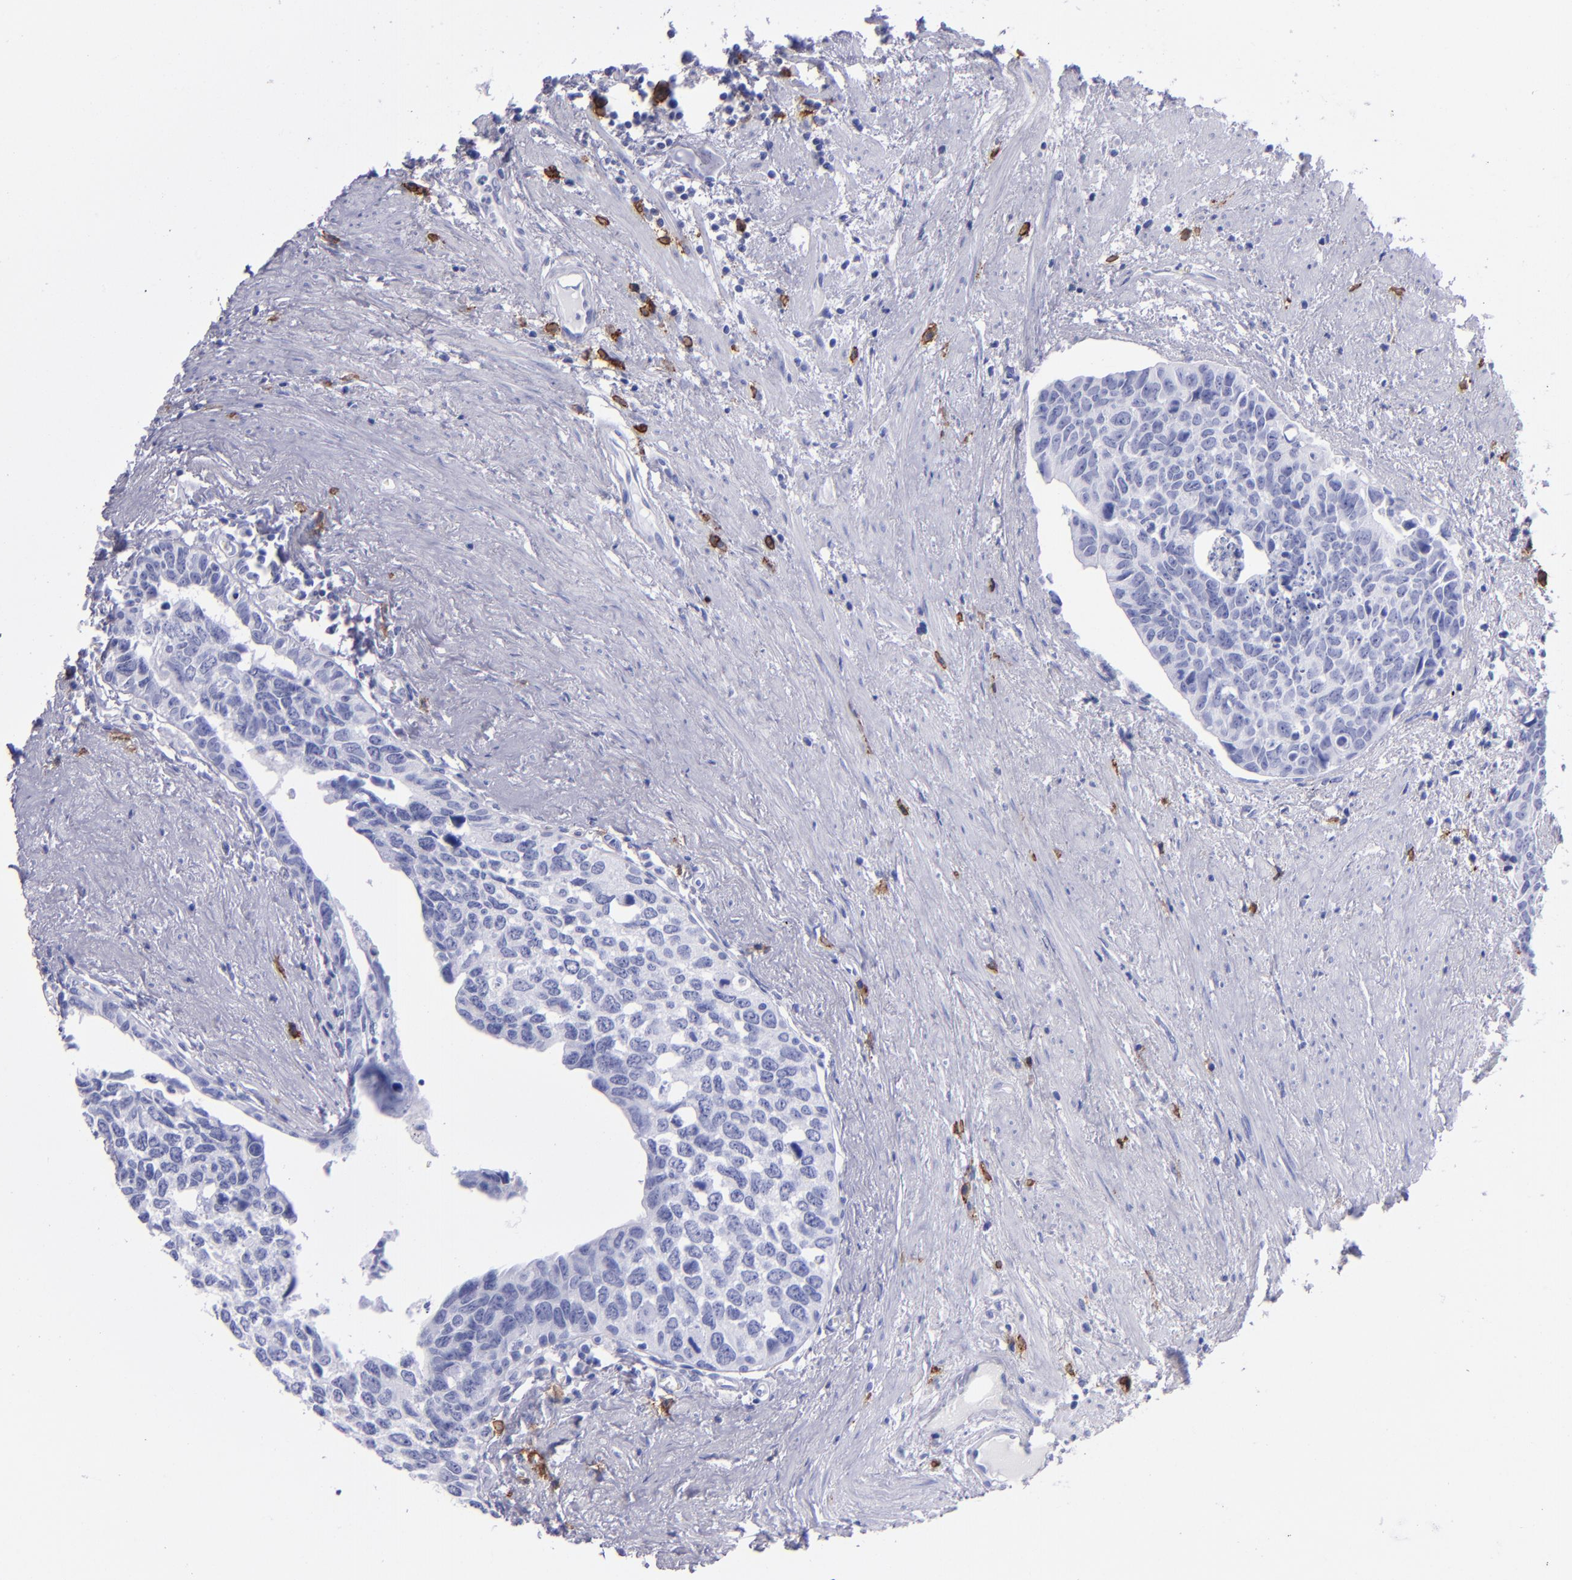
{"staining": {"intensity": "negative", "quantity": "none", "location": "none"}, "tissue": "urothelial cancer", "cell_type": "Tumor cells", "image_type": "cancer", "snomed": [{"axis": "morphology", "description": "Urothelial carcinoma, High grade"}, {"axis": "topography", "description": "Urinary bladder"}], "caption": "DAB immunohistochemical staining of high-grade urothelial carcinoma demonstrates no significant expression in tumor cells.", "gene": "CD38", "patient": {"sex": "male", "age": 81}}